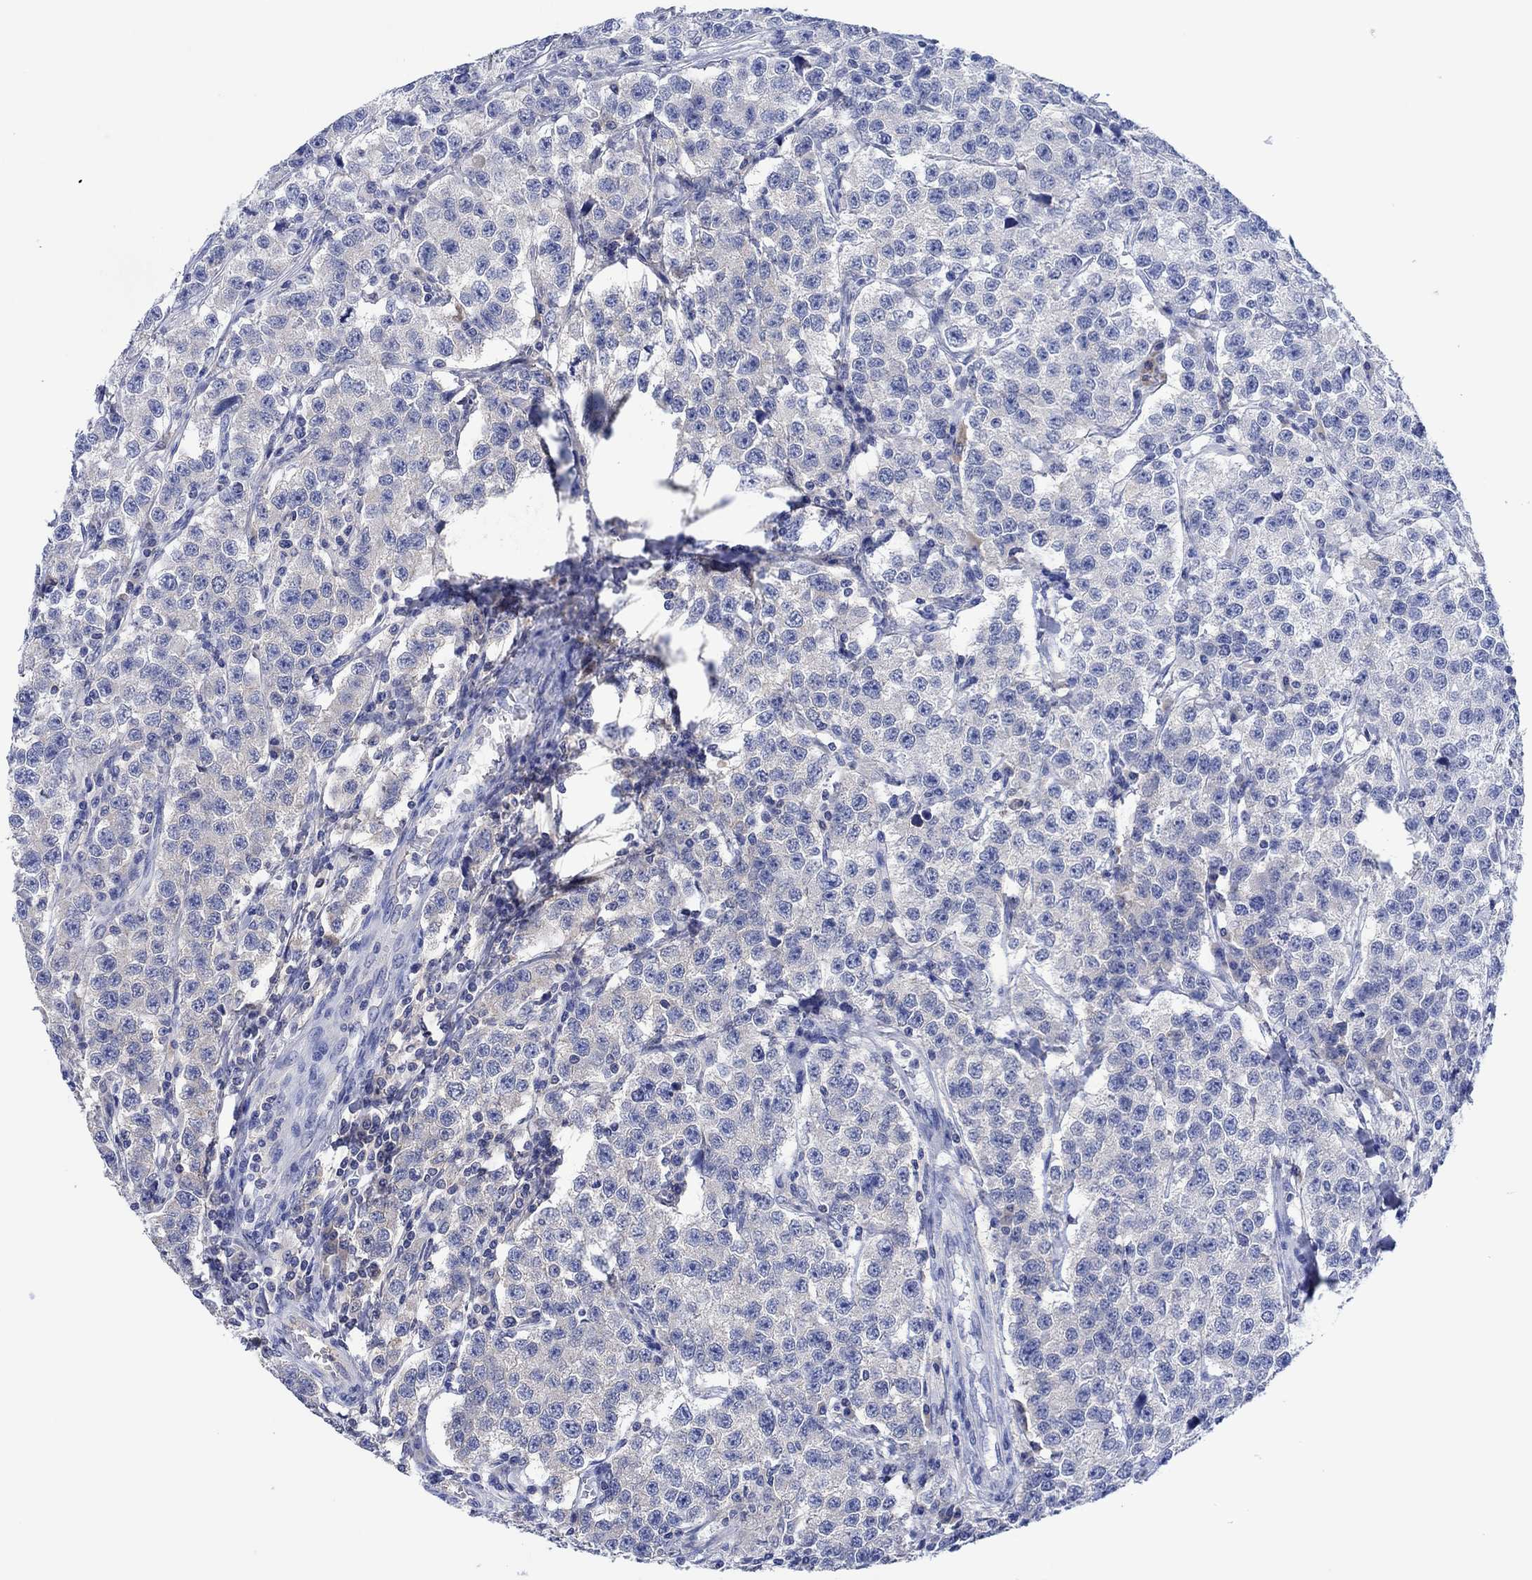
{"staining": {"intensity": "weak", "quantity": "<25%", "location": "cytoplasmic/membranous"}, "tissue": "testis cancer", "cell_type": "Tumor cells", "image_type": "cancer", "snomed": [{"axis": "morphology", "description": "Seminoma, NOS"}, {"axis": "topography", "description": "Testis"}], "caption": "IHC of human testis cancer reveals no positivity in tumor cells.", "gene": "CPNE6", "patient": {"sex": "male", "age": 59}}